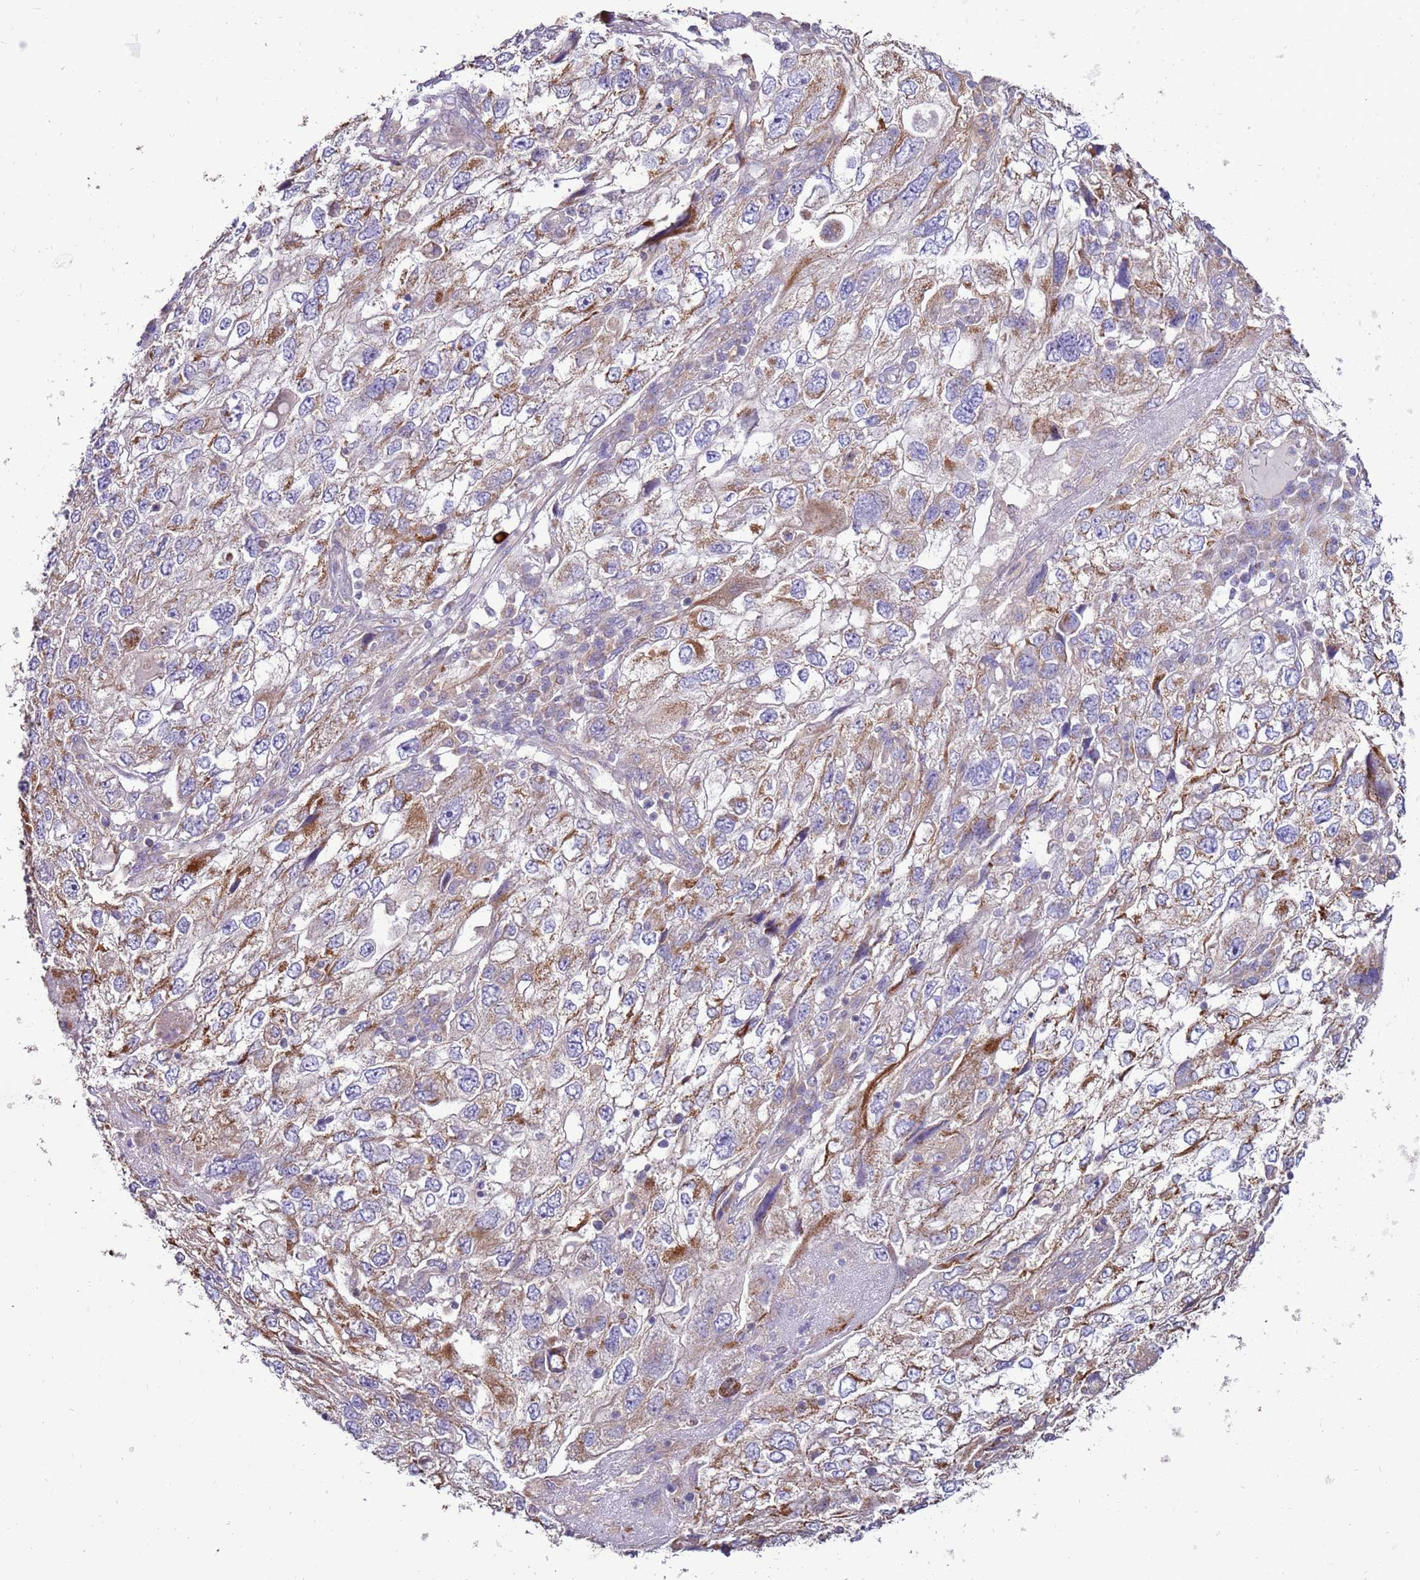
{"staining": {"intensity": "moderate", "quantity": "25%-75%", "location": "cytoplasmic/membranous"}, "tissue": "endometrial cancer", "cell_type": "Tumor cells", "image_type": "cancer", "snomed": [{"axis": "morphology", "description": "Adenocarcinoma, NOS"}, {"axis": "topography", "description": "Endometrium"}], "caption": "The immunohistochemical stain highlights moderate cytoplasmic/membranous positivity in tumor cells of endometrial cancer (adenocarcinoma) tissue.", "gene": "TRAPPC4", "patient": {"sex": "female", "age": 49}}